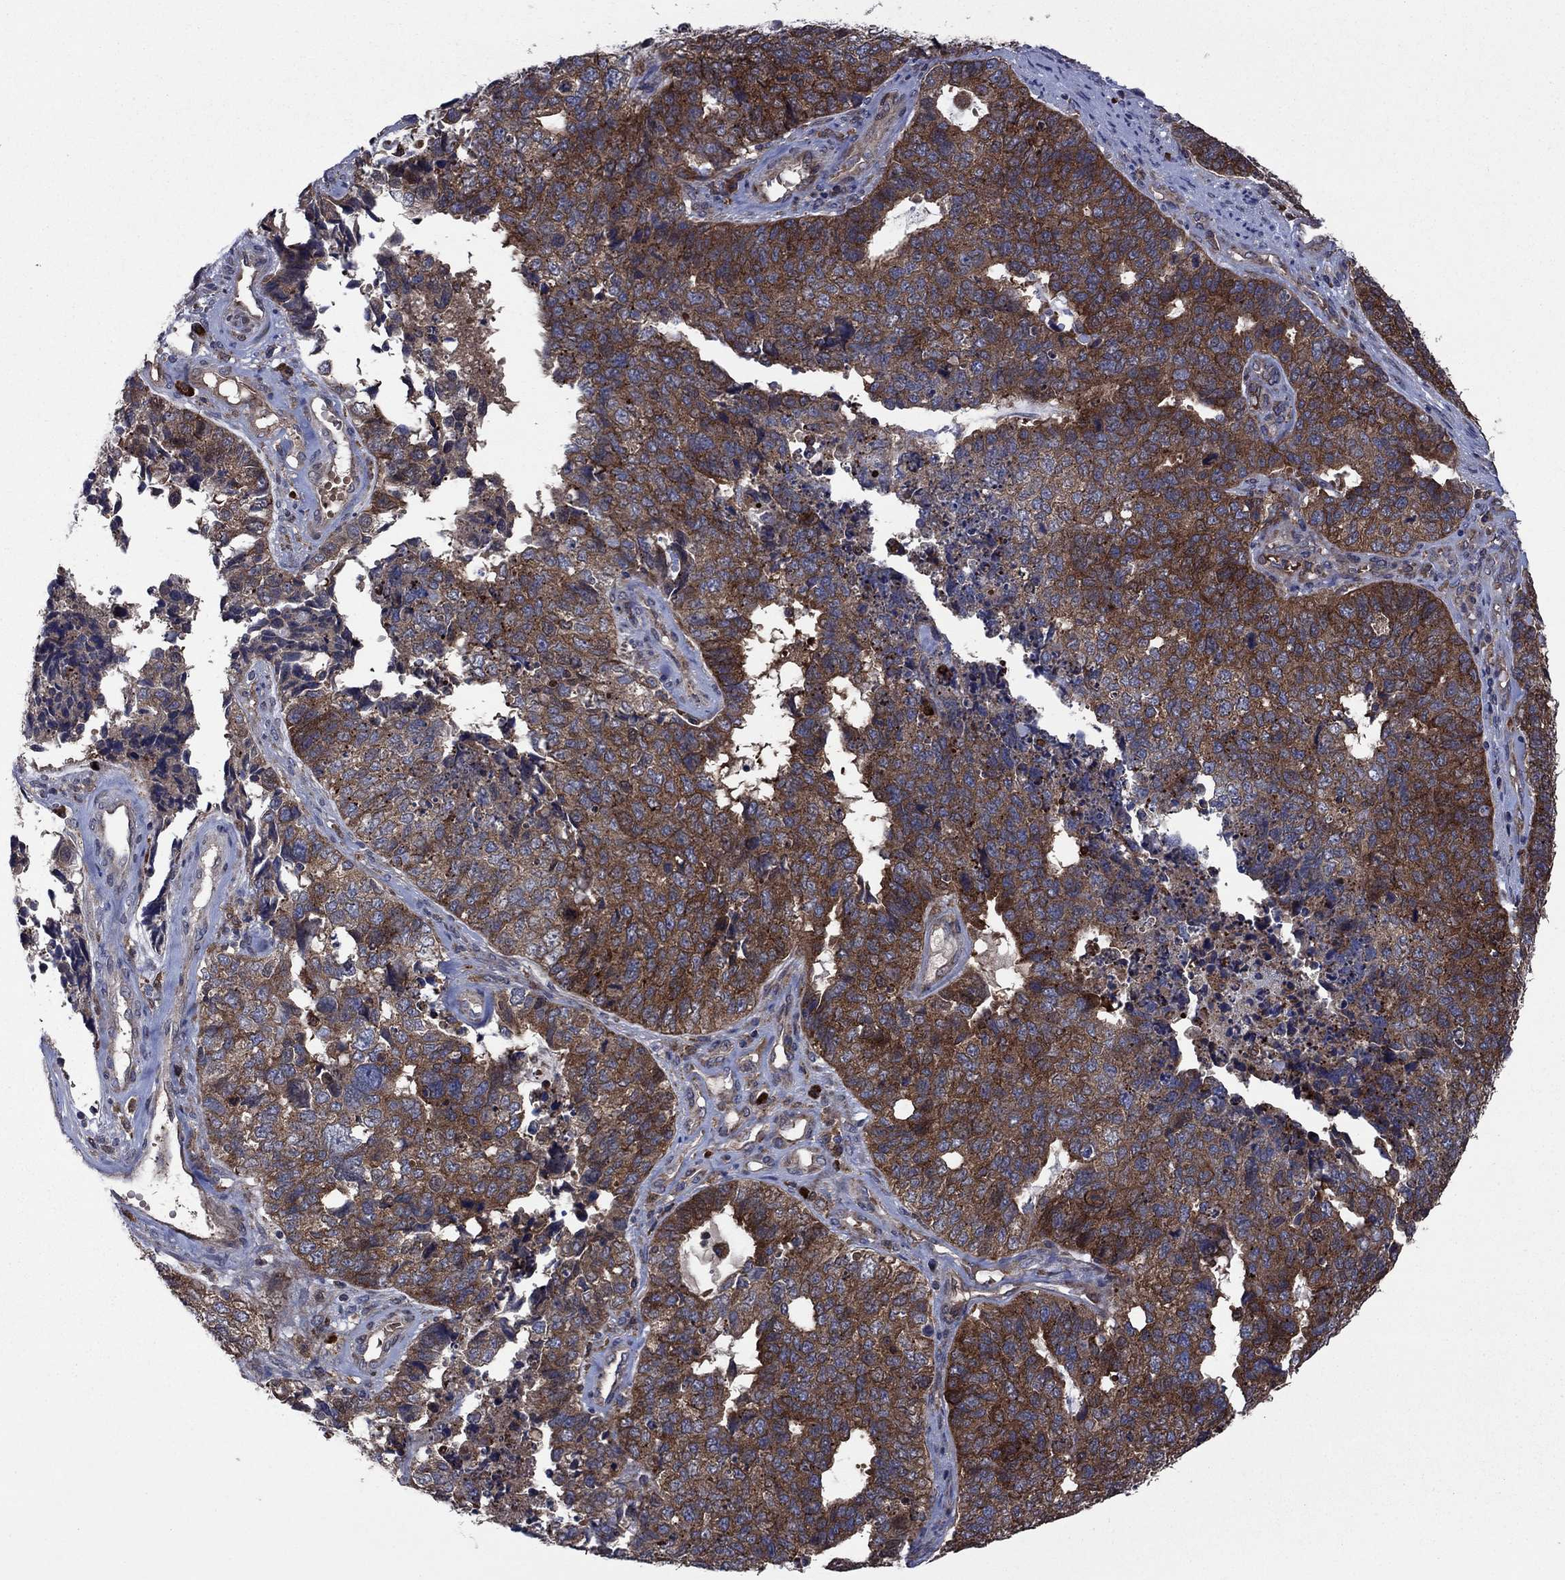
{"staining": {"intensity": "strong", "quantity": ">75%", "location": "cytoplasmic/membranous"}, "tissue": "cervical cancer", "cell_type": "Tumor cells", "image_type": "cancer", "snomed": [{"axis": "morphology", "description": "Squamous cell carcinoma, NOS"}, {"axis": "topography", "description": "Cervix"}], "caption": "High-magnification brightfield microscopy of cervical cancer stained with DAB (3,3'-diaminobenzidine) (brown) and counterstained with hematoxylin (blue). tumor cells exhibit strong cytoplasmic/membranous expression is identified in about>75% of cells.", "gene": "MEA1", "patient": {"sex": "female", "age": 63}}